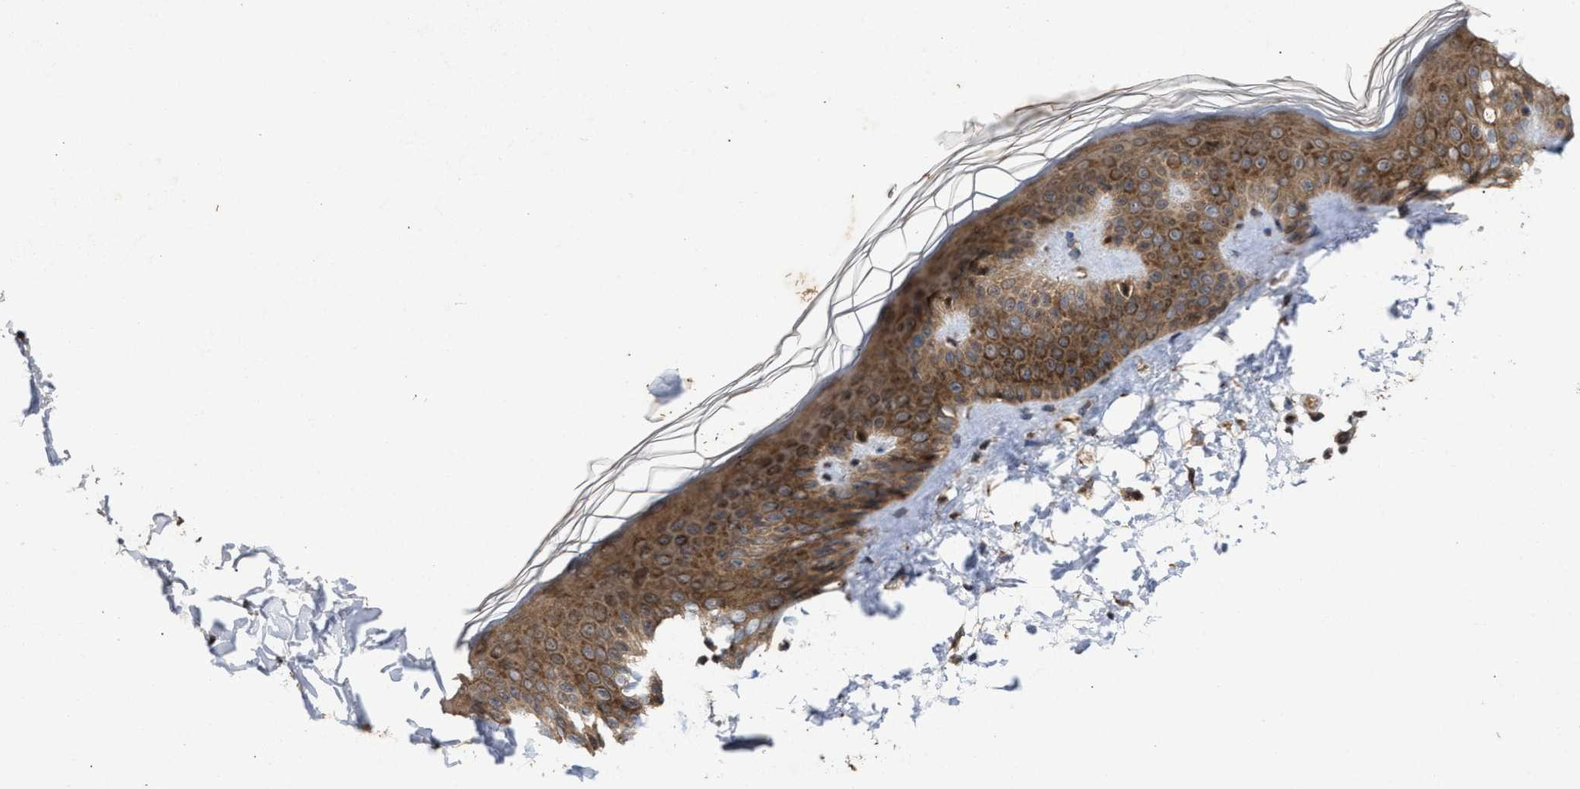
{"staining": {"intensity": "moderate", "quantity": ">75%", "location": "cytoplasmic/membranous"}, "tissue": "skin", "cell_type": "Fibroblasts", "image_type": "normal", "snomed": [{"axis": "morphology", "description": "Normal tissue, NOS"}, {"axis": "topography", "description": "Skin"}], "caption": "Moderate cytoplasmic/membranous protein staining is present in approximately >75% of fibroblasts in skin. (IHC, brightfield microscopy, high magnification).", "gene": "CFLAR", "patient": {"sex": "male", "age": 16}}